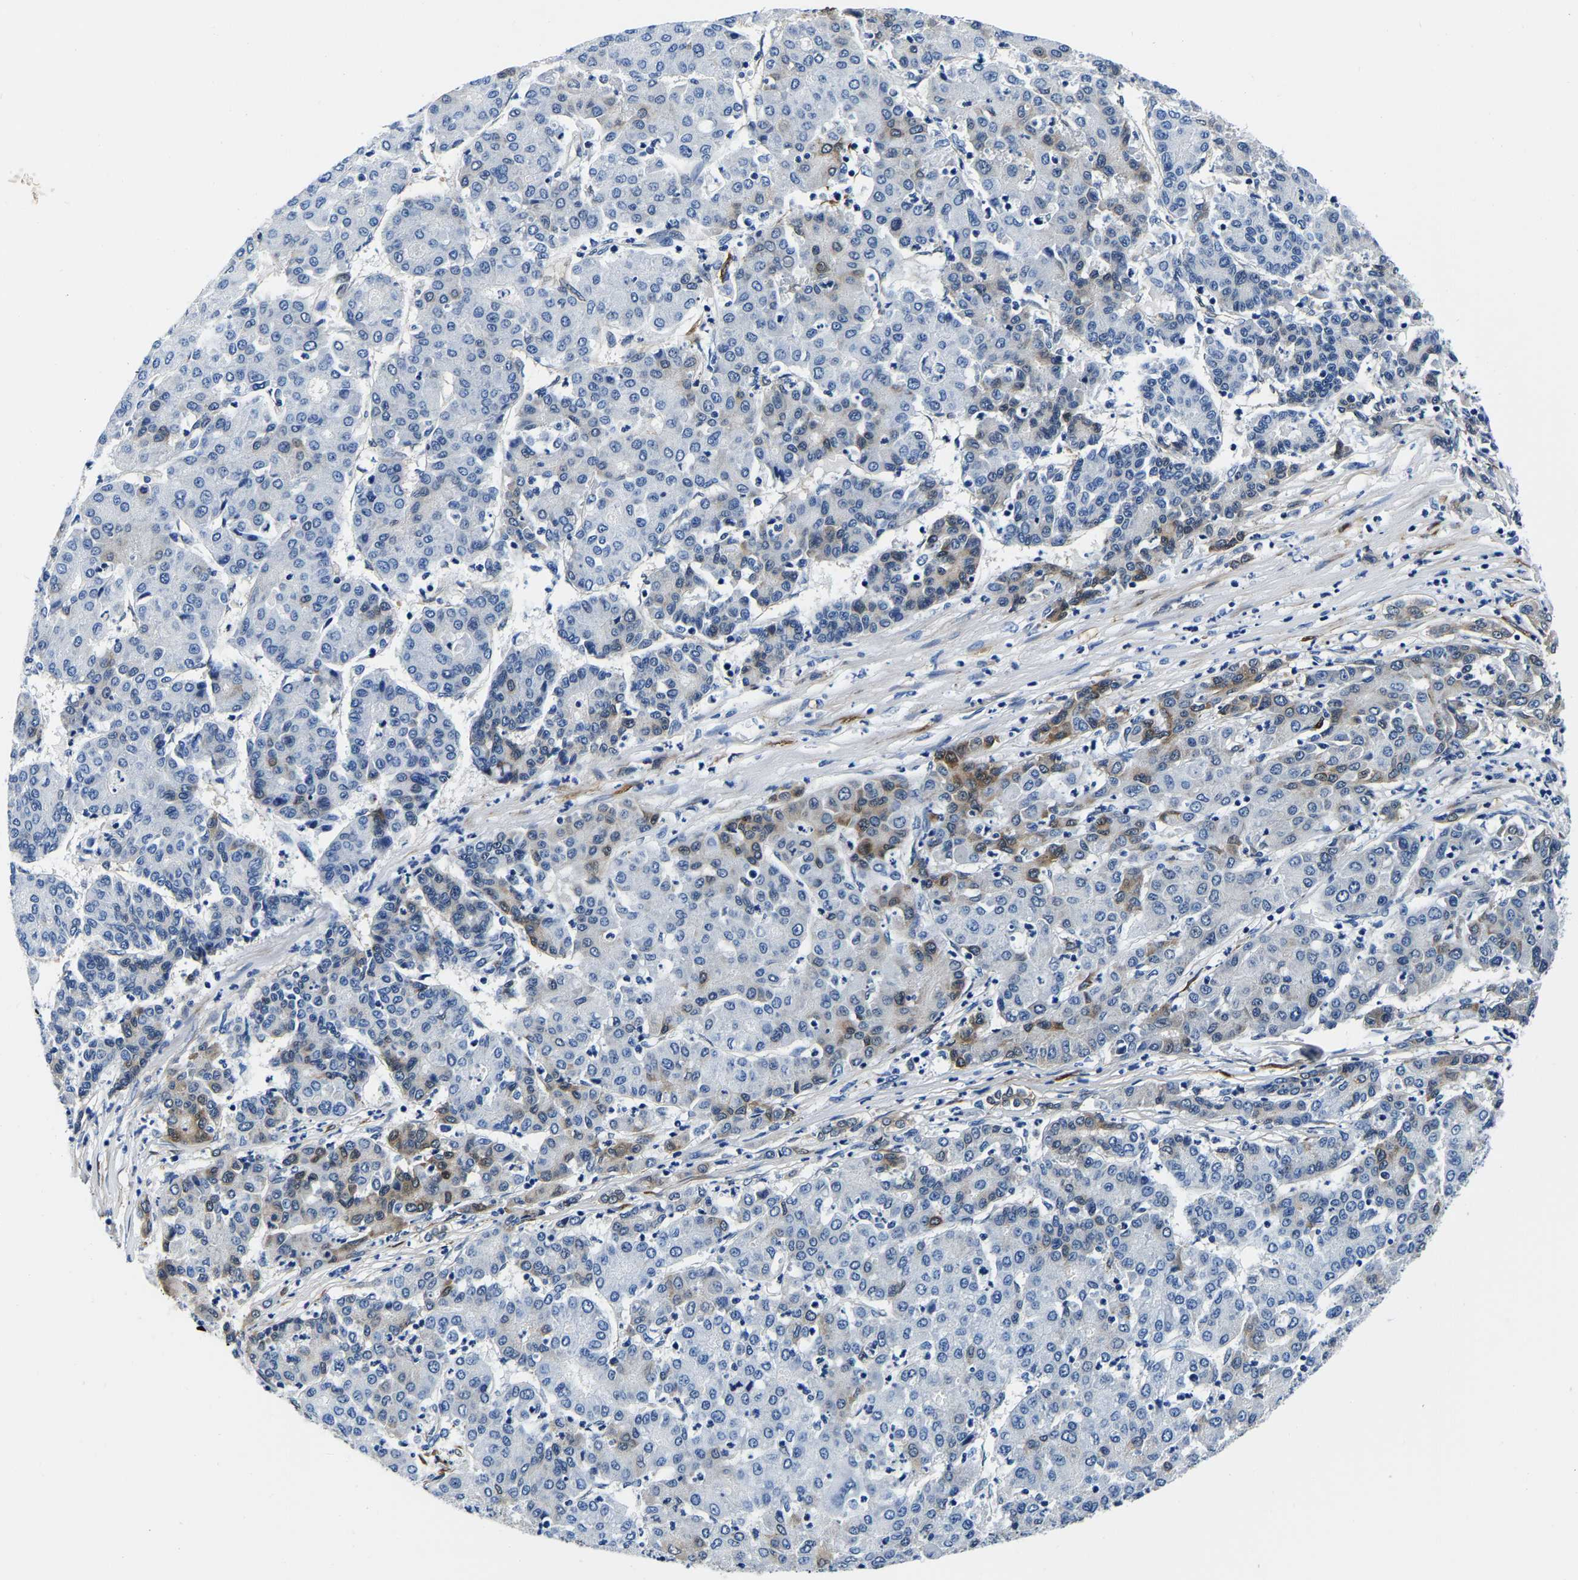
{"staining": {"intensity": "negative", "quantity": "none", "location": "none"}, "tissue": "liver cancer", "cell_type": "Tumor cells", "image_type": "cancer", "snomed": [{"axis": "morphology", "description": "Carcinoma, Hepatocellular, NOS"}, {"axis": "topography", "description": "Liver"}], "caption": "A micrograph of liver cancer stained for a protein displays no brown staining in tumor cells.", "gene": "S100A13", "patient": {"sex": "male", "age": 65}}